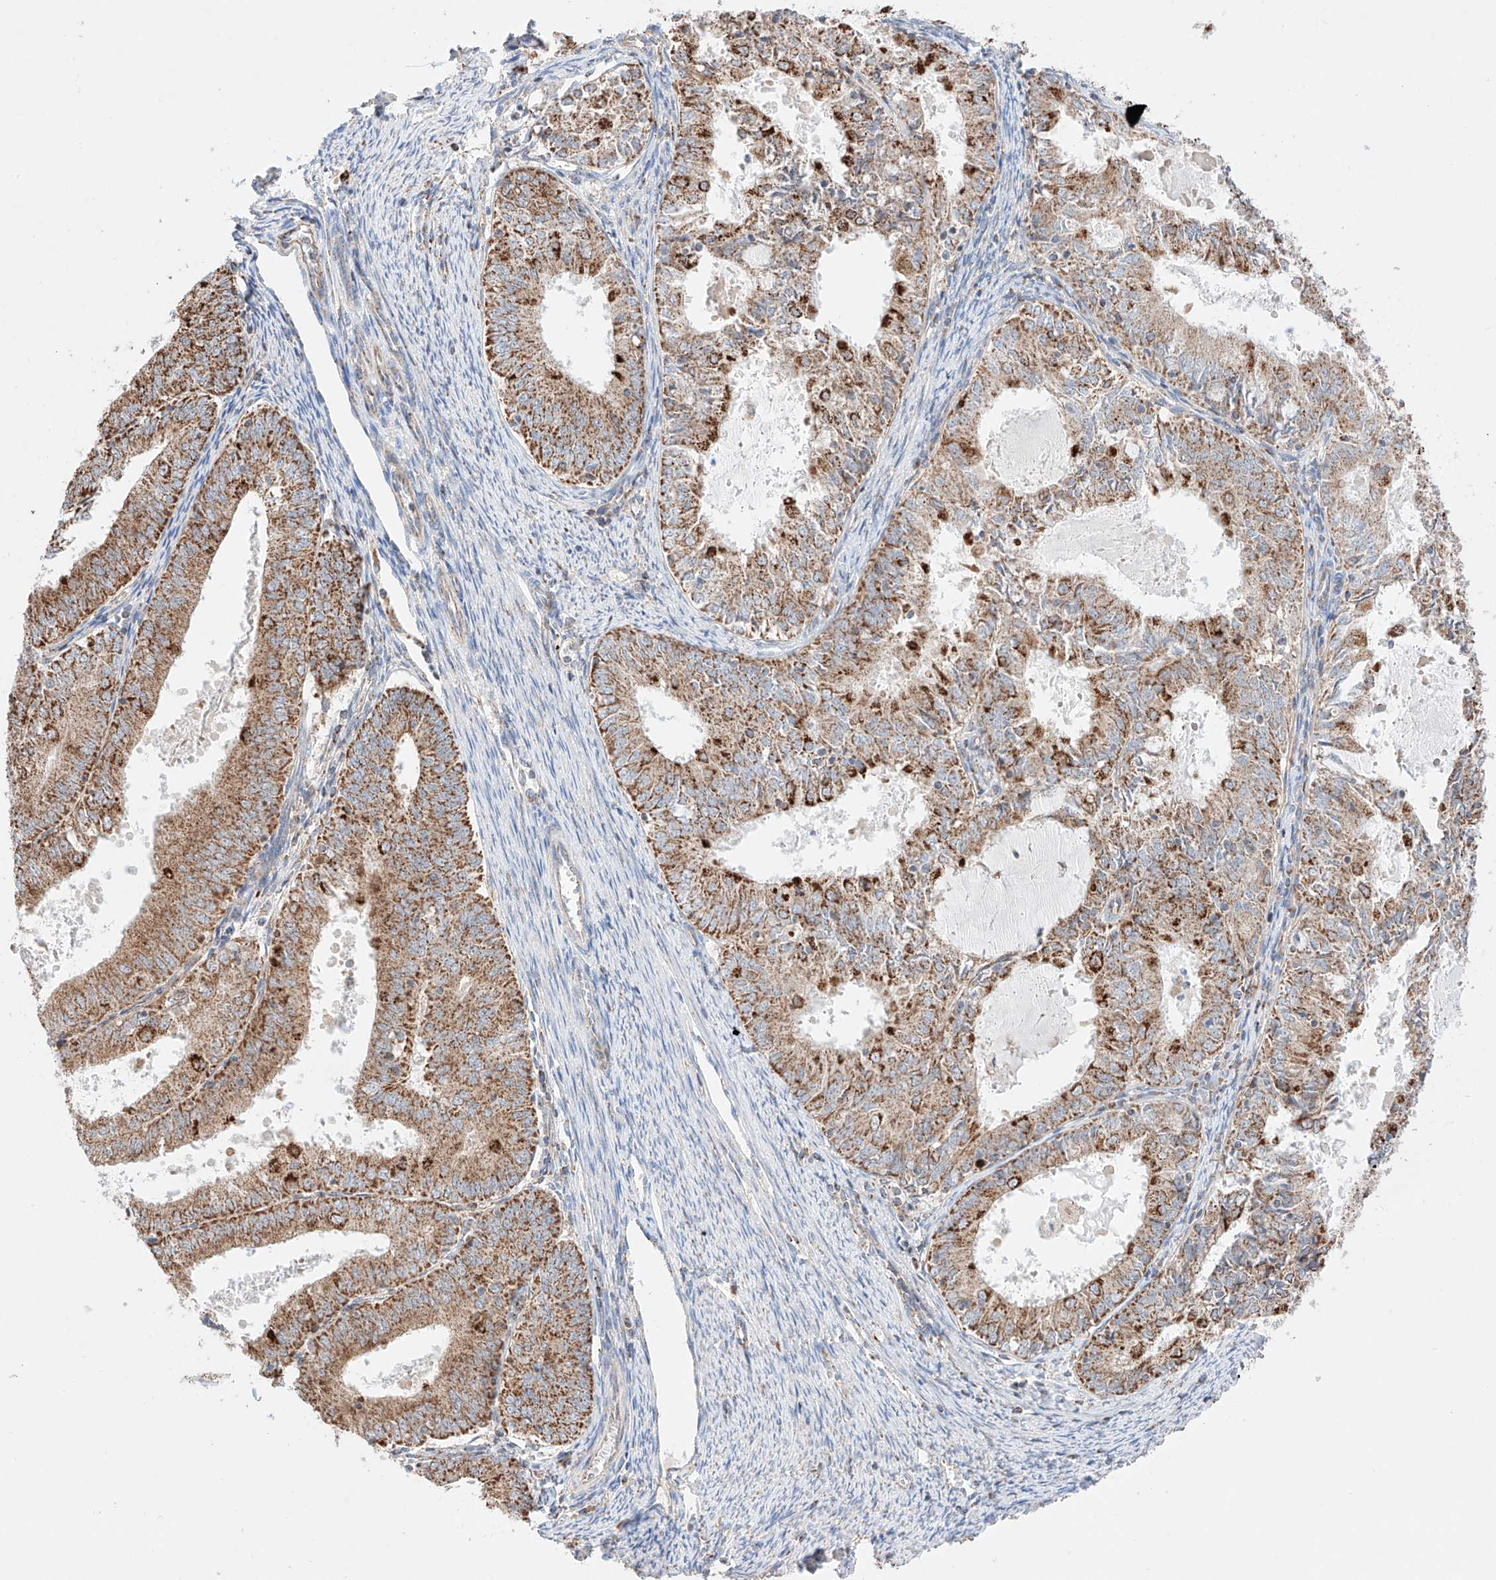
{"staining": {"intensity": "moderate", "quantity": ">75%", "location": "cytoplasmic/membranous"}, "tissue": "endometrial cancer", "cell_type": "Tumor cells", "image_type": "cancer", "snomed": [{"axis": "morphology", "description": "Adenocarcinoma, NOS"}, {"axis": "topography", "description": "Endometrium"}], "caption": "A histopathology image of endometrial cancer stained for a protein shows moderate cytoplasmic/membranous brown staining in tumor cells. The staining was performed using DAB (3,3'-diaminobenzidine) to visualize the protein expression in brown, while the nuclei were stained in blue with hematoxylin (Magnification: 20x).", "gene": "KTI12", "patient": {"sex": "female", "age": 57}}